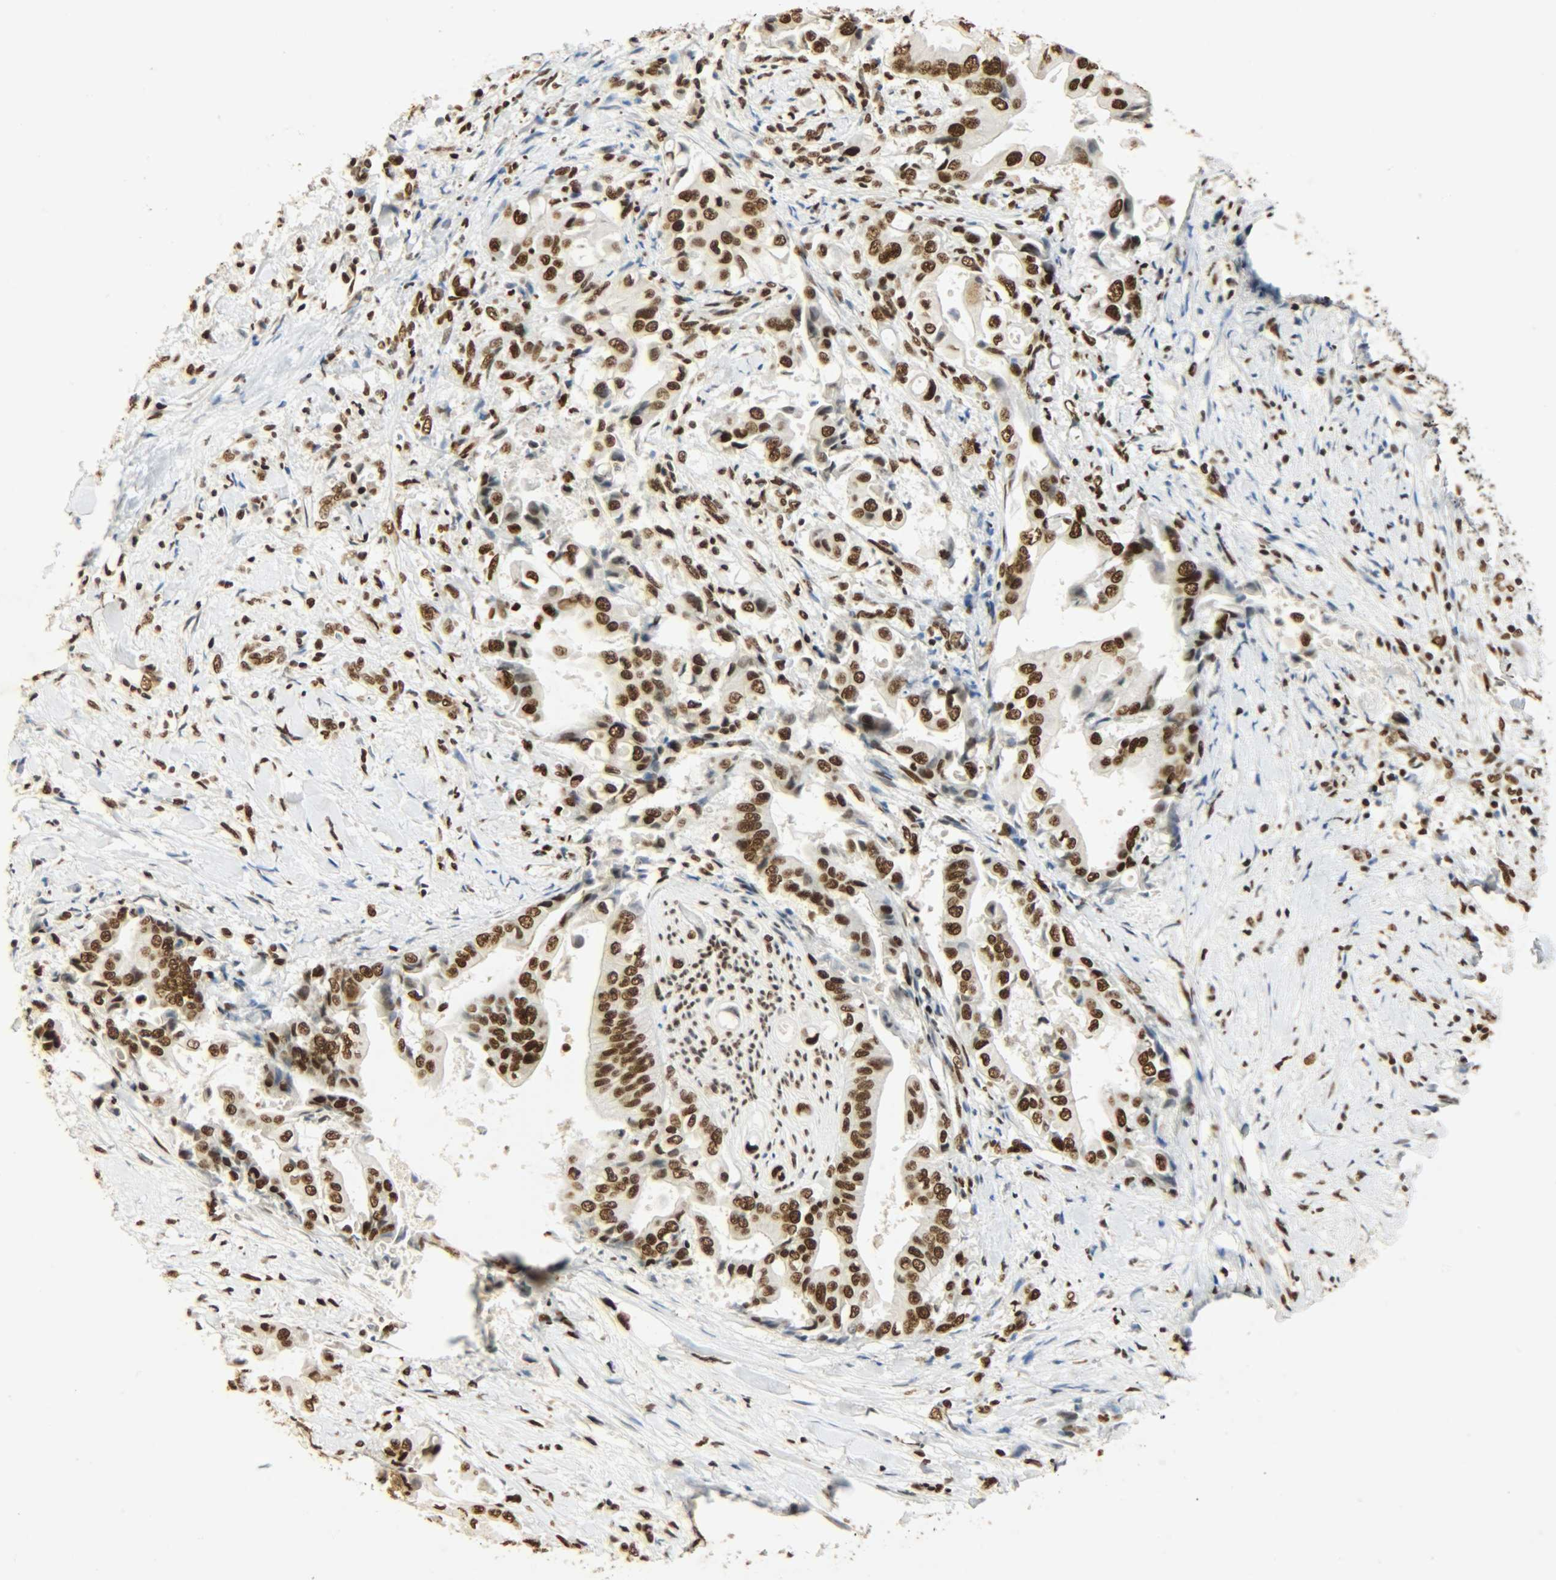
{"staining": {"intensity": "strong", "quantity": ">75%", "location": "nuclear"}, "tissue": "liver cancer", "cell_type": "Tumor cells", "image_type": "cancer", "snomed": [{"axis": "morphology", "description": "Cholangiocarcinoma"}, {"axis": "topography", "description": "Liver"}], "caption": "High-magnification brightfield microscopy of liver cholangiocarcinoma stained with DAB (3,3'-diaminobenzidine) (brown) and counterstained with hematoxylin (blue). tumor cells exhibit strong nuclear staining is present in about>75% of cells.", "gene": "KHDRBS1", "patient": {"sex": "male", "age": 58}}